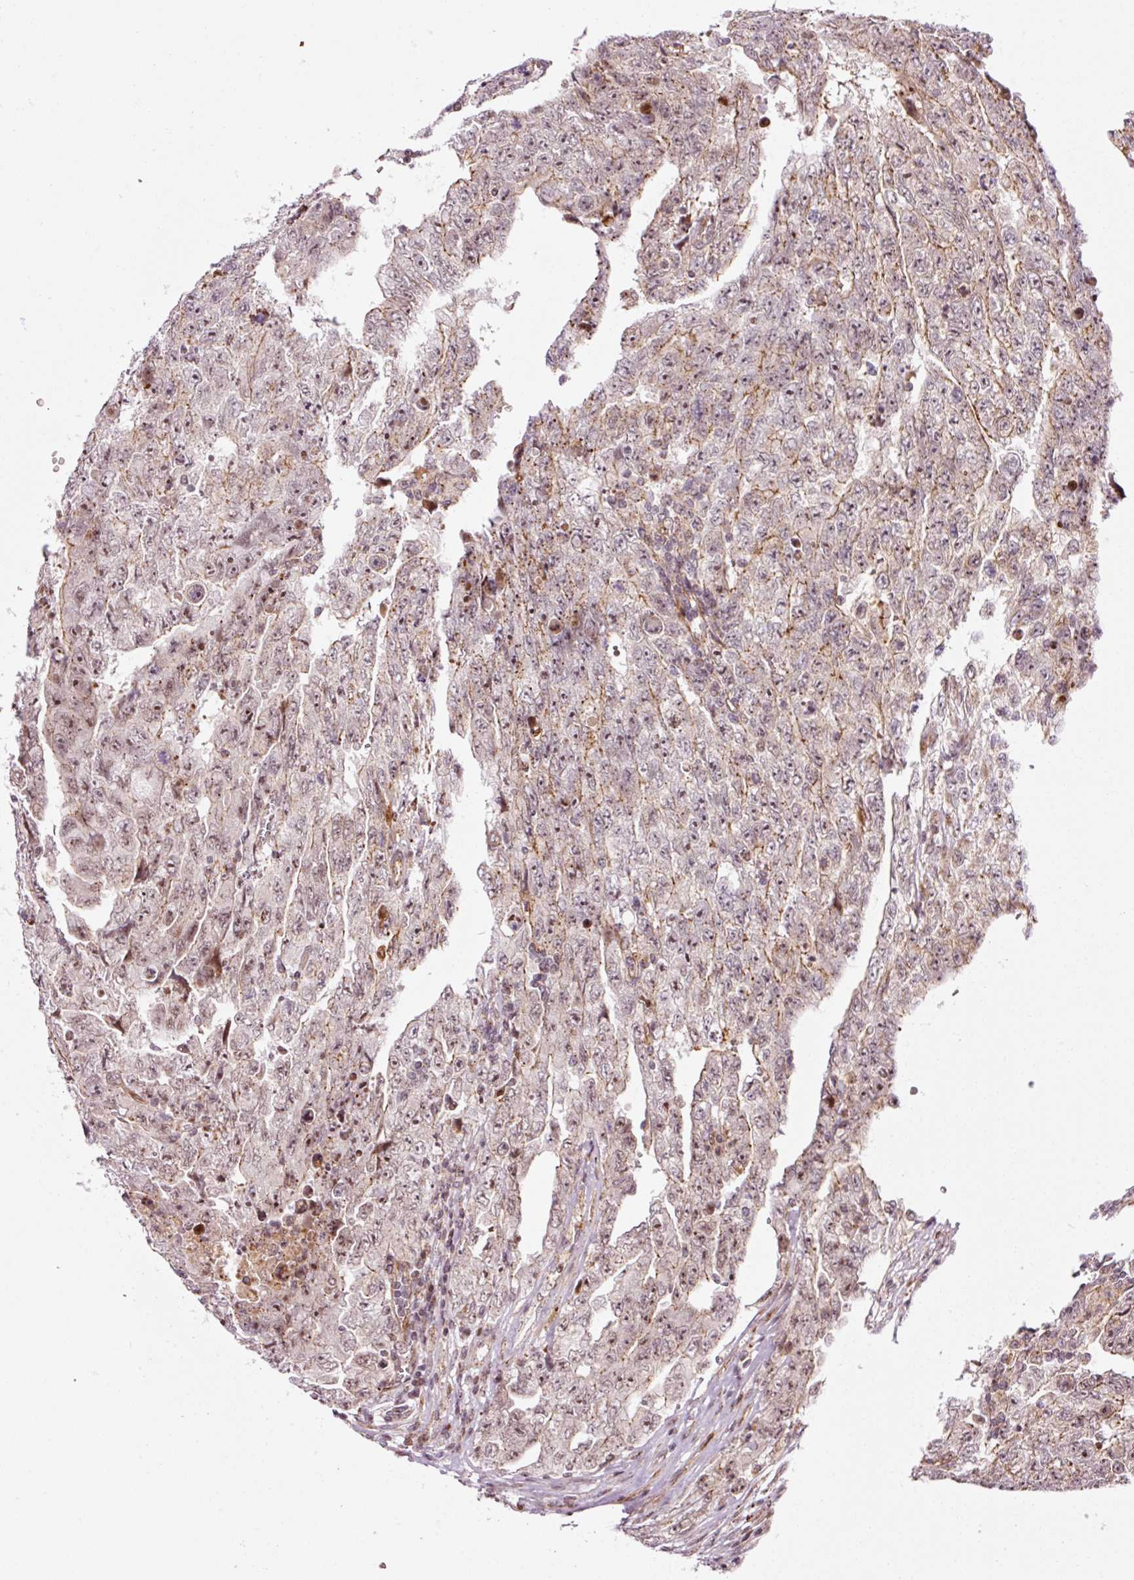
{"staining": {"intensity": "moderate", "quantity": "25%-75%", "location": "nuclear"}, "tissue": "testis cancer", "cell_type": "Tumor cells", "image_type": "cancer", "snomed": [{"axis": "morphology", "description": "Carcinoma, Embryonal, NOS"}, {"axis": "topography", "description": "Testis"}], "caption": "Immunohistochemical staining of testis cancer demonstrates moderate nuclear protein positivity in about 25%-75% of tumor cells.", "gene": "ANKRD20A1", "patient": {"sex": "male", "age": 28}}